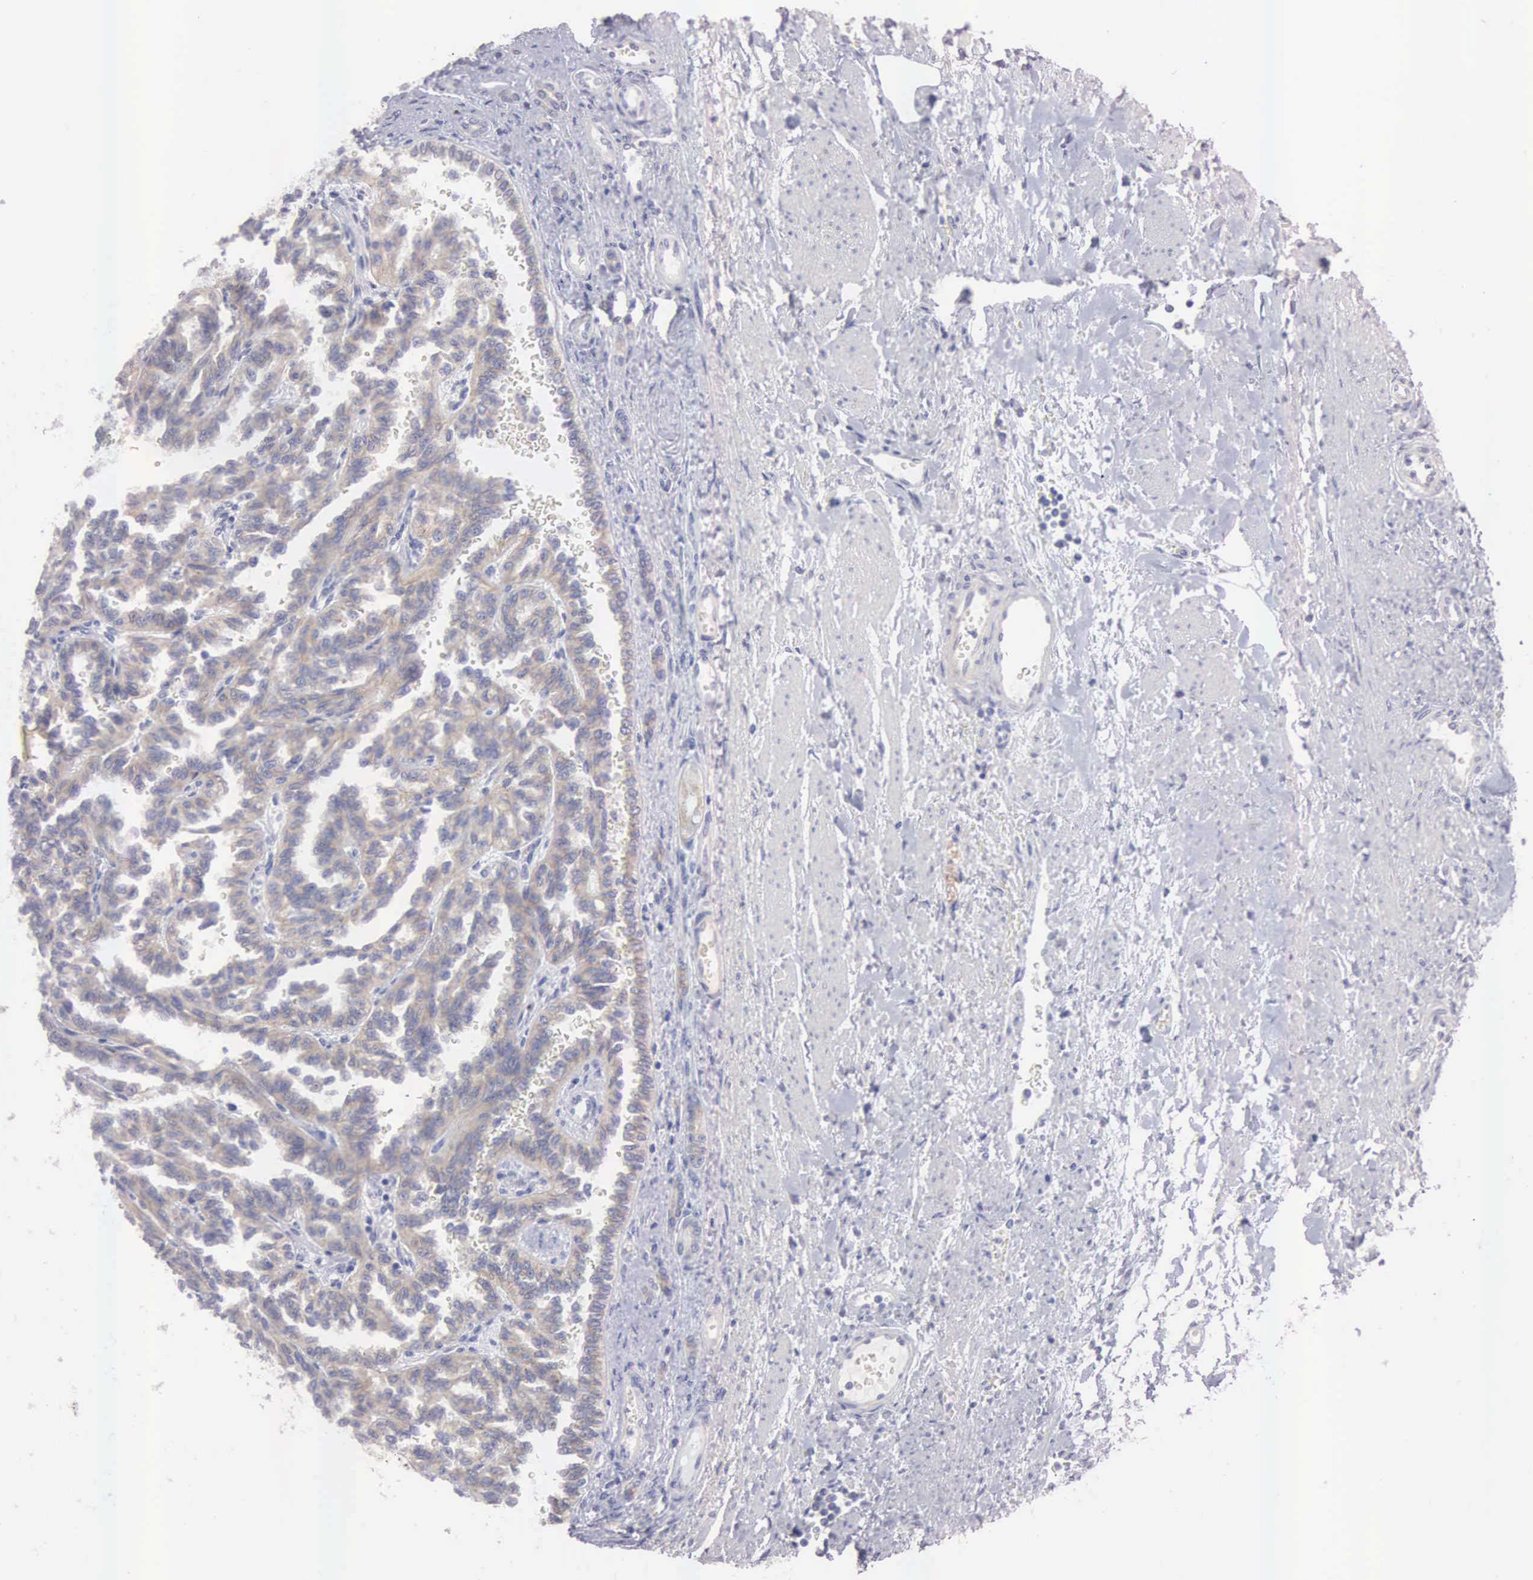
{"staining": {"intensity": "weak", "quantity": "25%-75%", "location": "cytoplasmic/membranous"}, "tissue": "renal cancer", "cell_type": "Tumor cells", "image_type": "cancer", "snomed": [{"axis": "morphology", "description": "Inflammation, NOS"}, {"axis": "morphology", "description": "Adenocarcinoma, NOS"}, {"axis": "topography", "description": "Kidney"}], "caption": "Immunohistochemical staining of adenocarcinoma (renal) shows low levels of weak cytoplasmic/membranous positivity in about 25%-75% of tumor cells.", "gene": "CEP170B", "patient": {"sex": "male", "age": 68}}